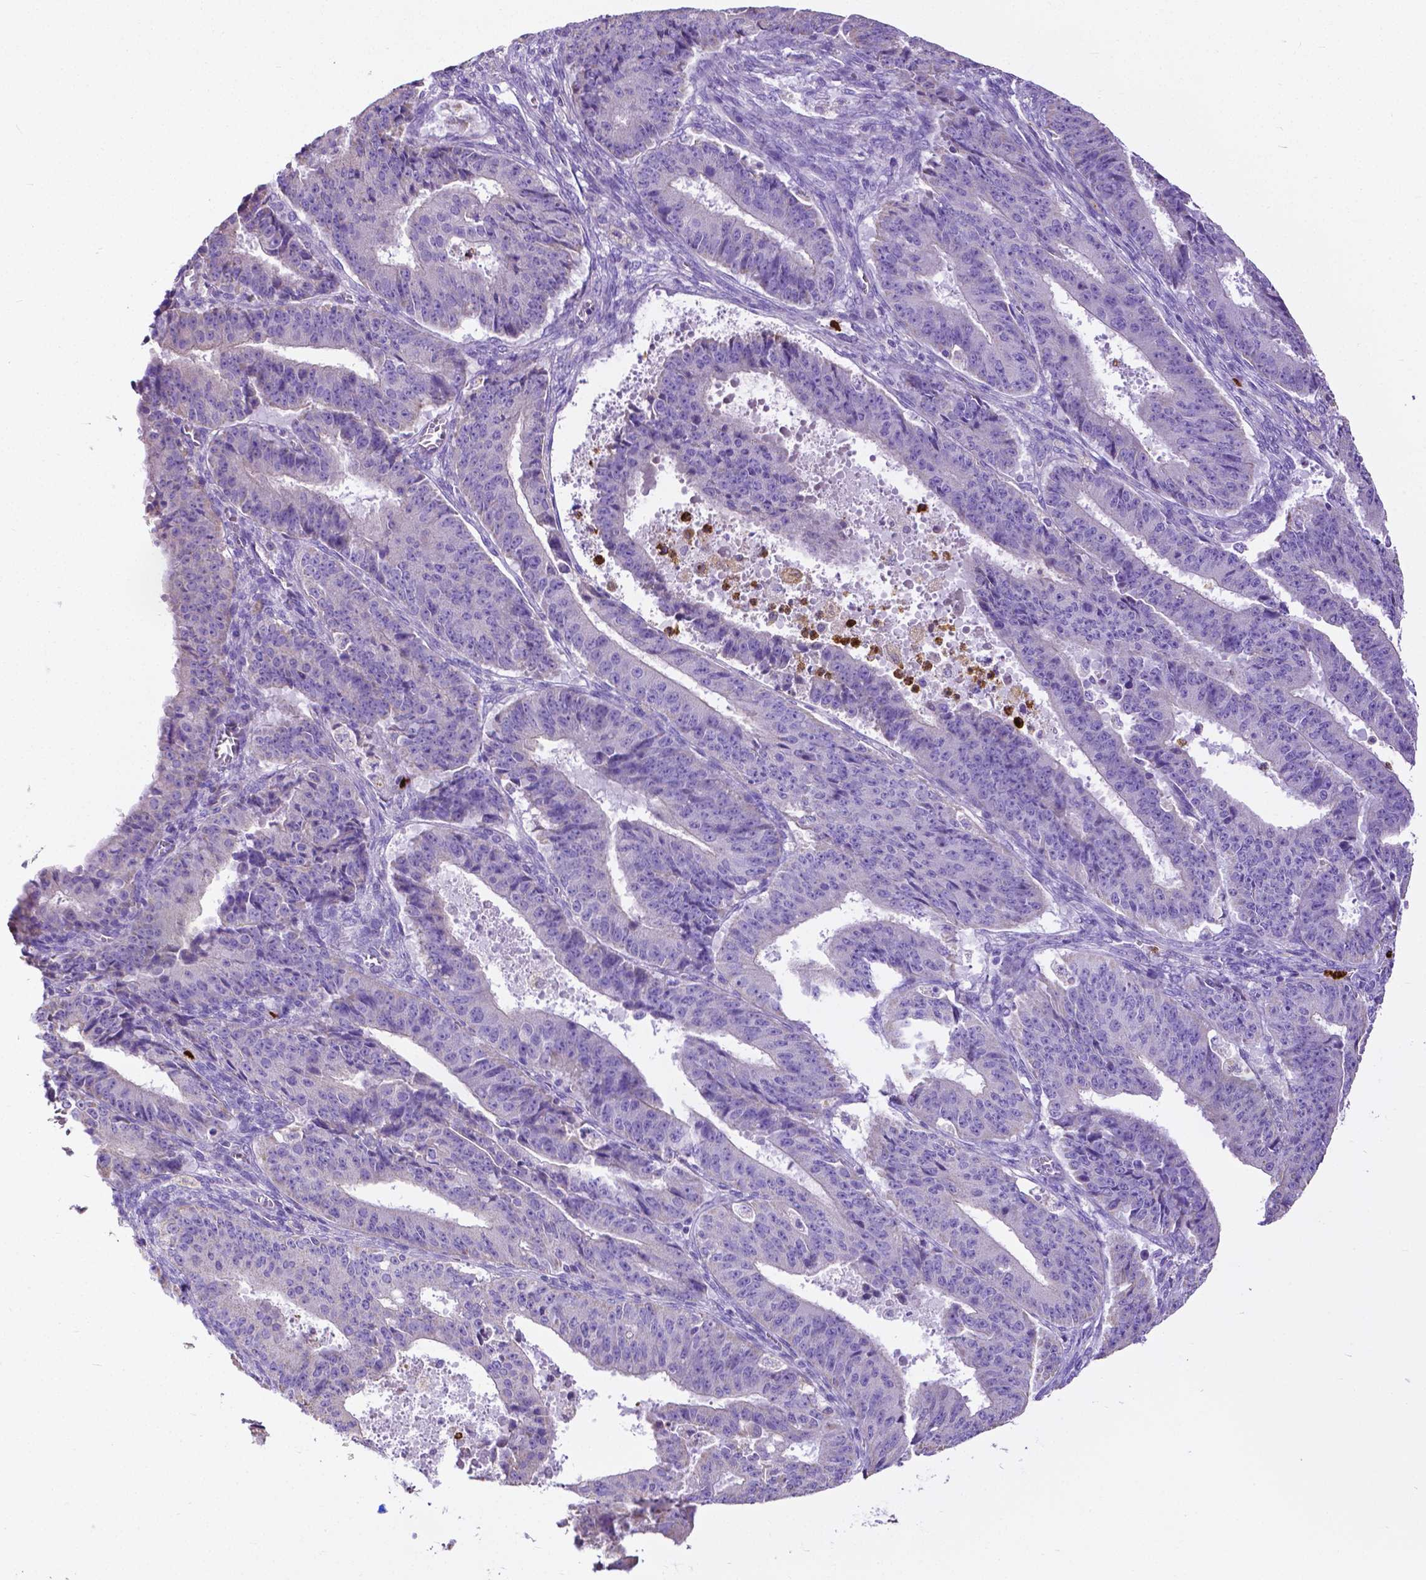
{"staining": {"intensity": "negative", "quantity": "none", "location": "none"}, "tissue": "ovarian cancer", "cell_type": "Tumor cells", "image_type": "cancer", "snomed": [{"axis": "morphology", "description": "Carcinoma, endometroid"}, {"axis": "topography", "description": "Ovary"}], "caption": "An IHC histopathology image of endometroid carcinoma (ovarian) is shown. There is no staining in tumor cells of endometroid carcinoma (ovarian).", "gene": "MMP9", "patient": {"sex": "female", "age": 42}}